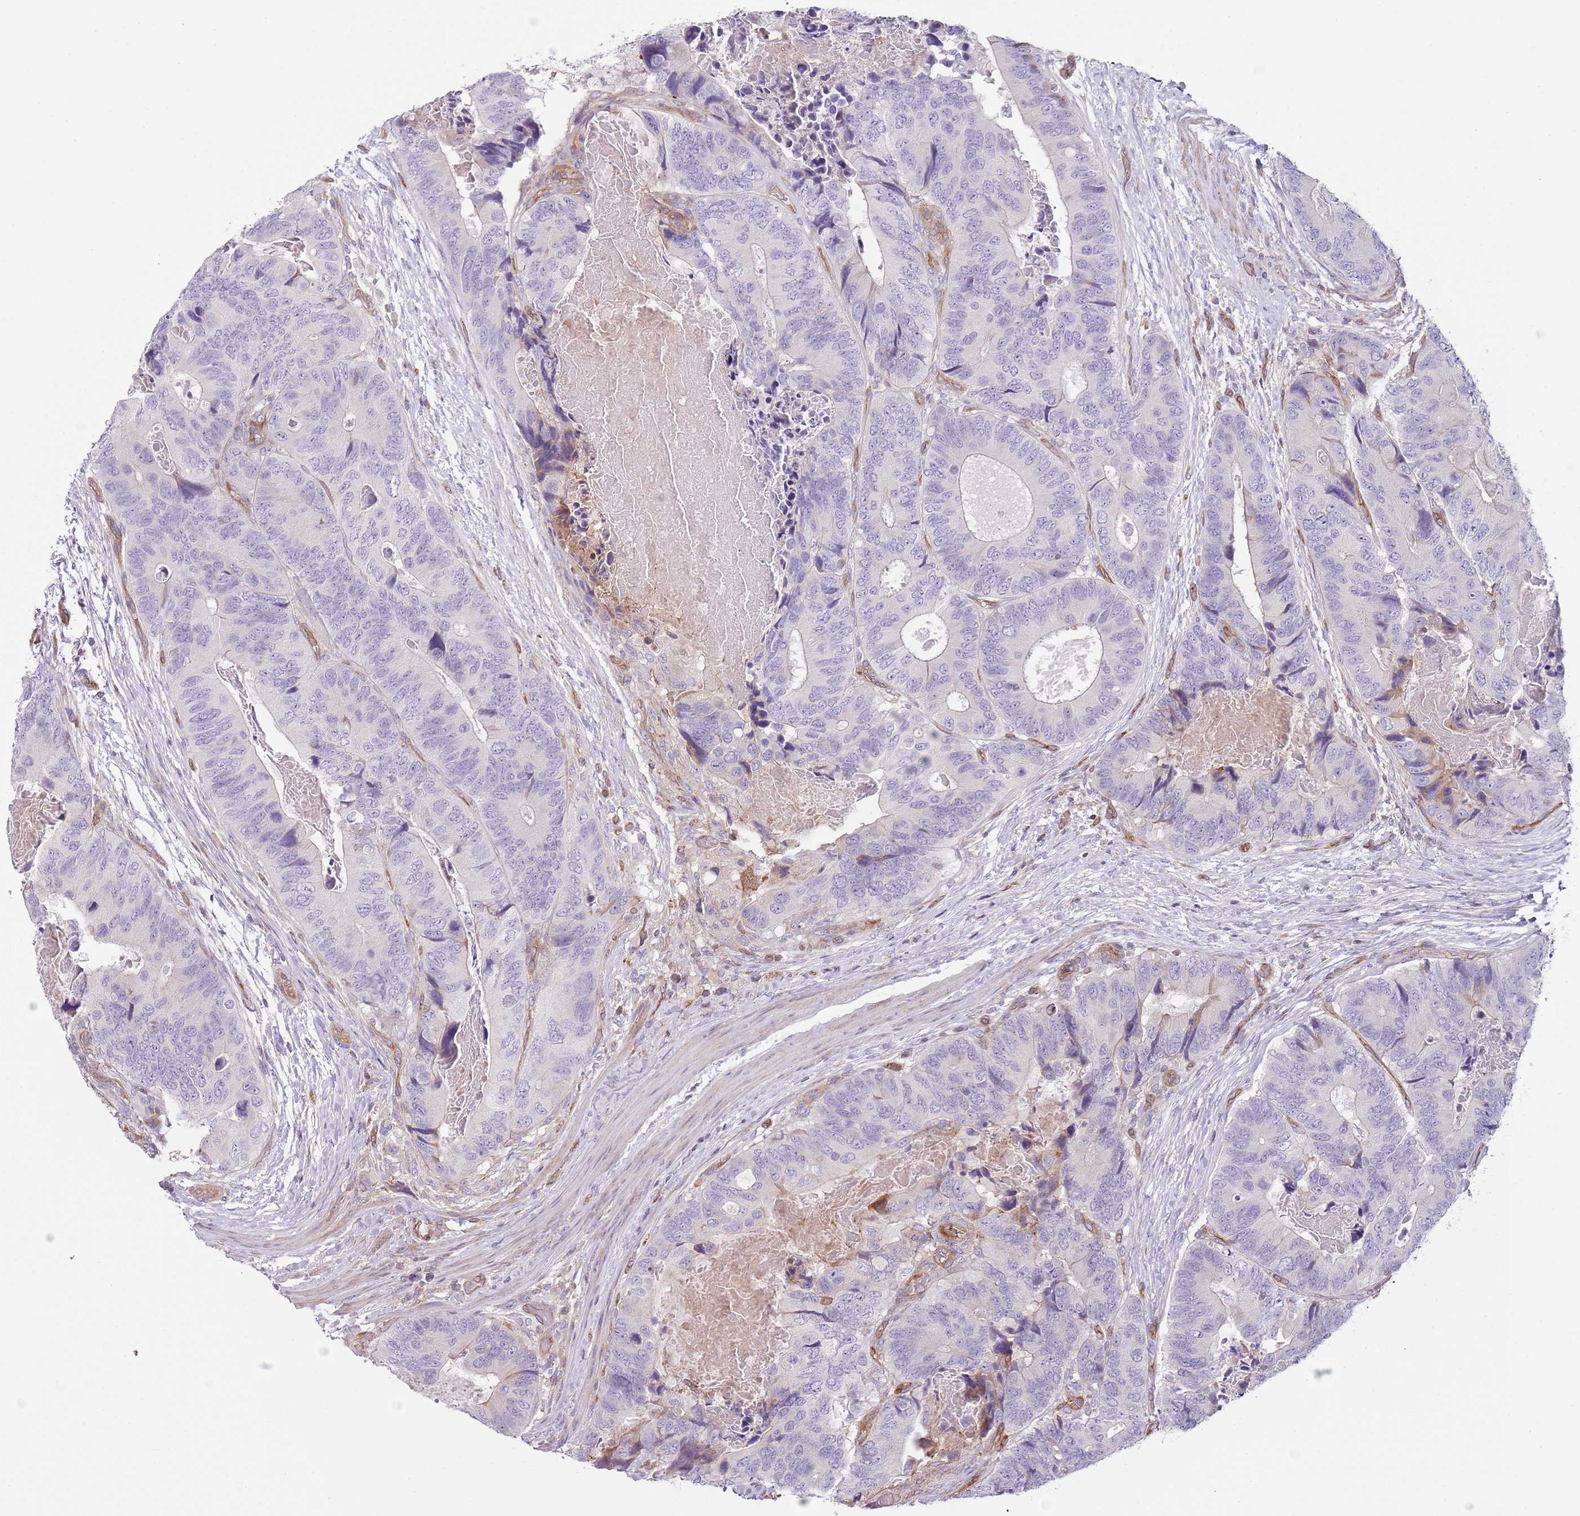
{"staining": {"intensity": "negative", "quantity": "none", "location": "none"}, "tissue": "colorectal cancer", "cell_type": "Tumor cells", "image_type": "cancer", "snomed": [{"axis": "morphology", "description": "Adenocarcinoma, NOS"}, {"axis": "topography", "description": "Colon"}], "caption": "Colorectal cancer (adenocarcinoma) stained for a protein using IHC demonstrates no positivity tumor cells.", "gene": "GNAI3", "patient": {"sex": "male", "age": 84}}